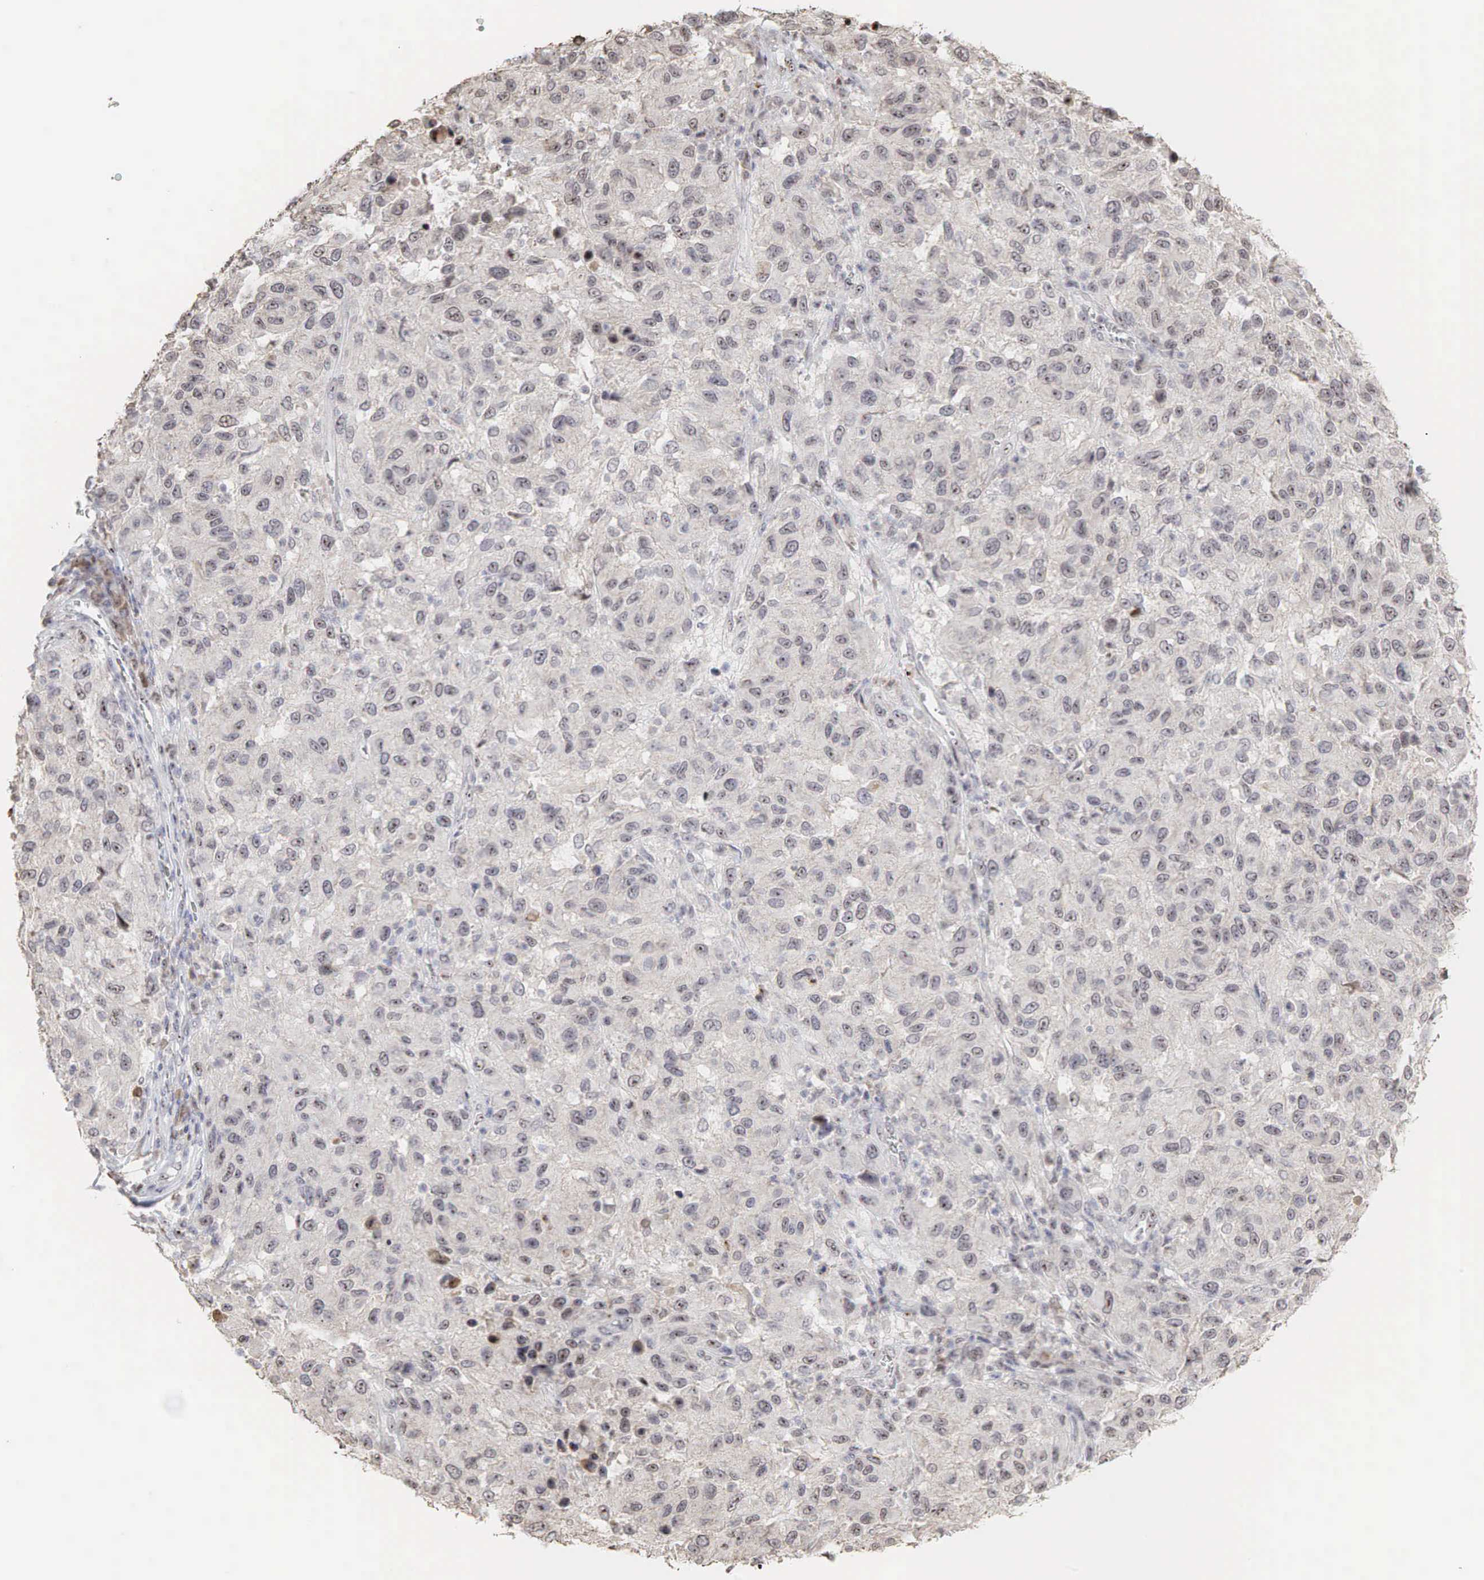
{"staining": {"intensity": "weak", "quantity": ">75%", "location": "none"}, "tissue": "melanoma", "cell_type": "Tumor cells", "image_type": "cancer", "snomed": [{"axis": "morphology", "description": "Malignant melanoma, NOS"}, {"axis": "topography", "description": "Skin"}], "caption": "Protein expression analysis of malignant melanoma displays weak None staining in approximately >75% of tumor cells. (IHC, brightfield microscopy, high magnification).", "gene": "DKC1", "patient": {"sex": "female", "age": 77}}